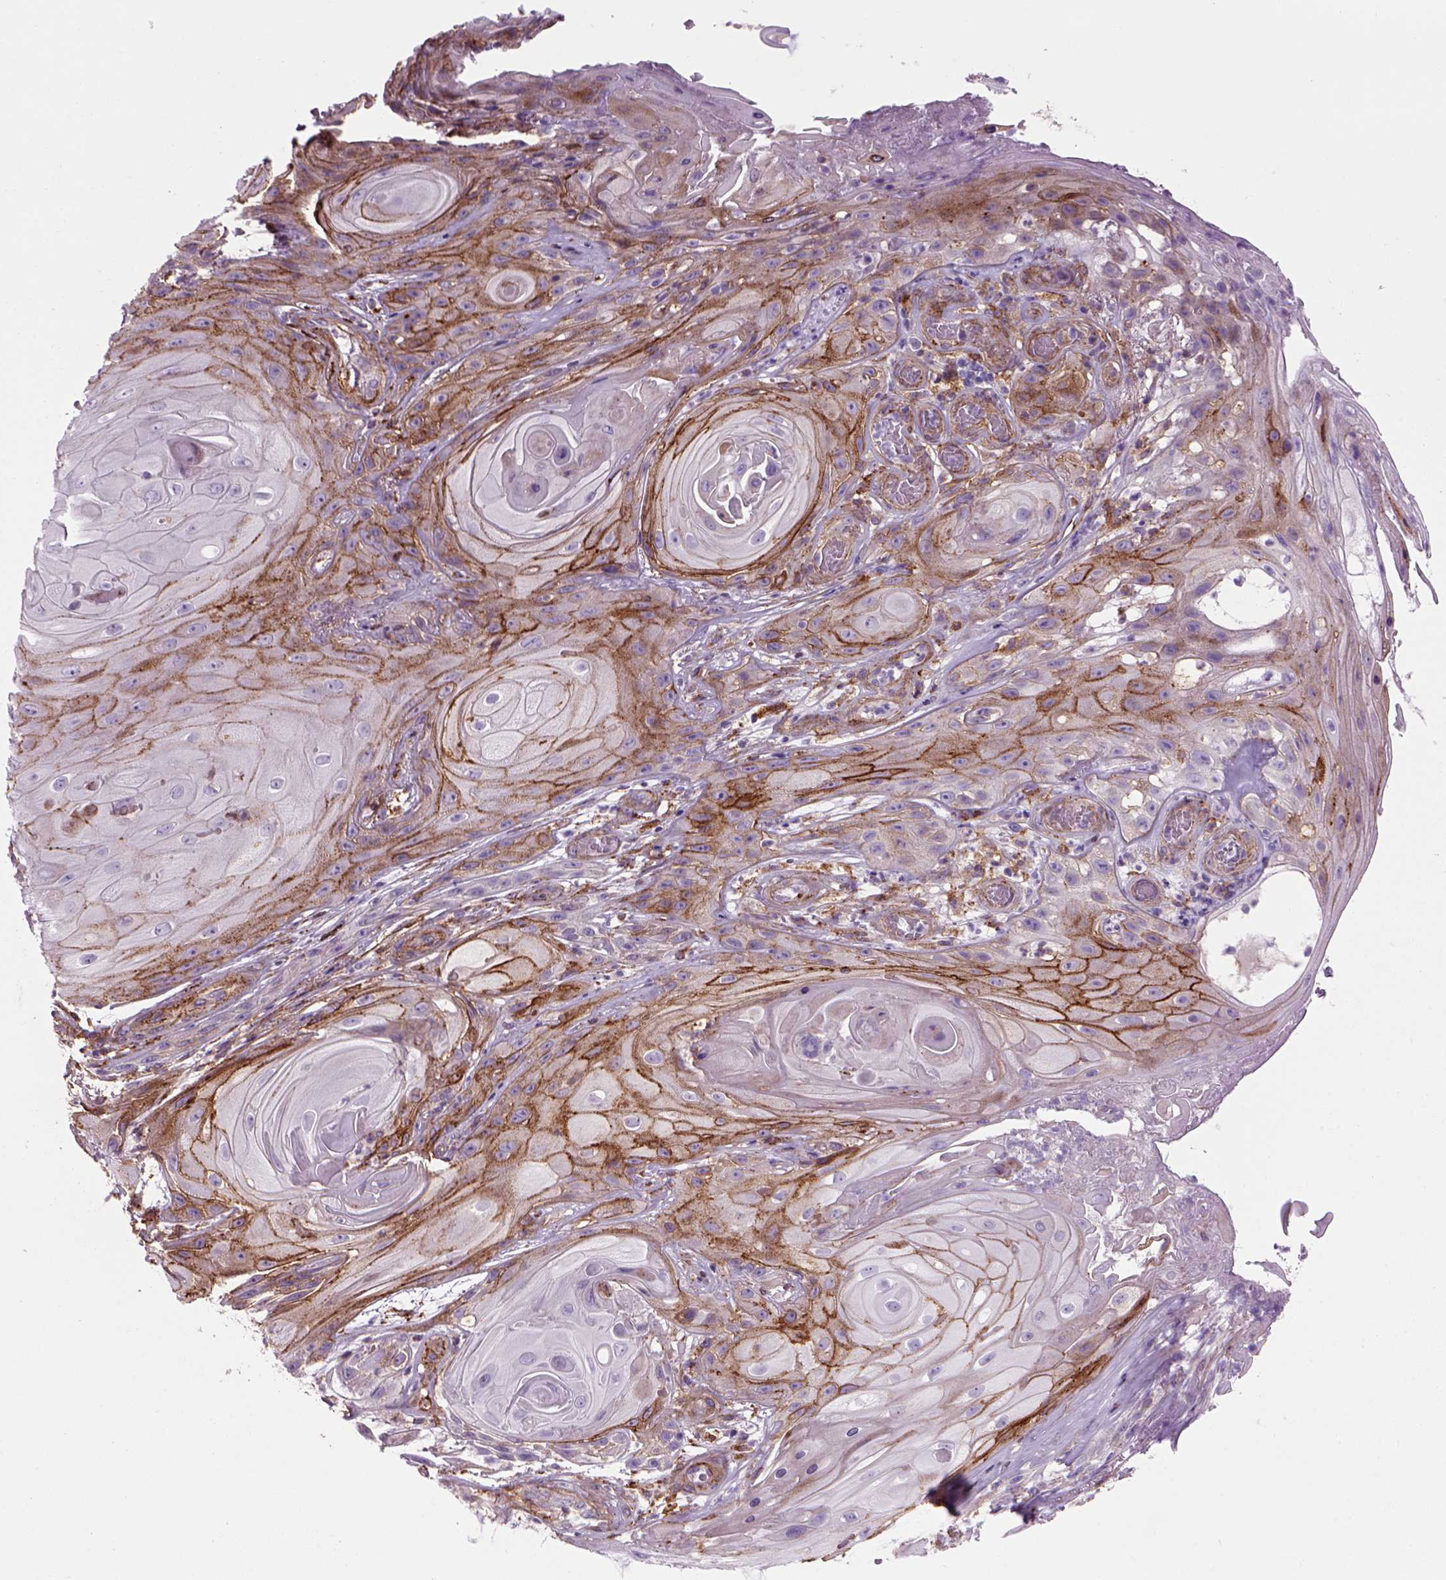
{"staining": {"intensity": "strong", "quantity": "25%-75%", "location": "cytoplasmic/membranous"}, "tissue": "skin cancer", "cell_type": "Tumor cells", "image_type": "cancer", "snomed": [{"axis": "morphology", "description": "Squamous cell carcinoma, NOS"}, {"axis": "topography", "description": "Skin"}], "caption": "This photomicrograph demonstrates IHC staining of human skin cancer, with high strong cytoplasmic/membranous positivity in approximately 25%-75% of tumor cells.", "gene": "MARCKS", "patient": {"sex": "male", "age": 62}}